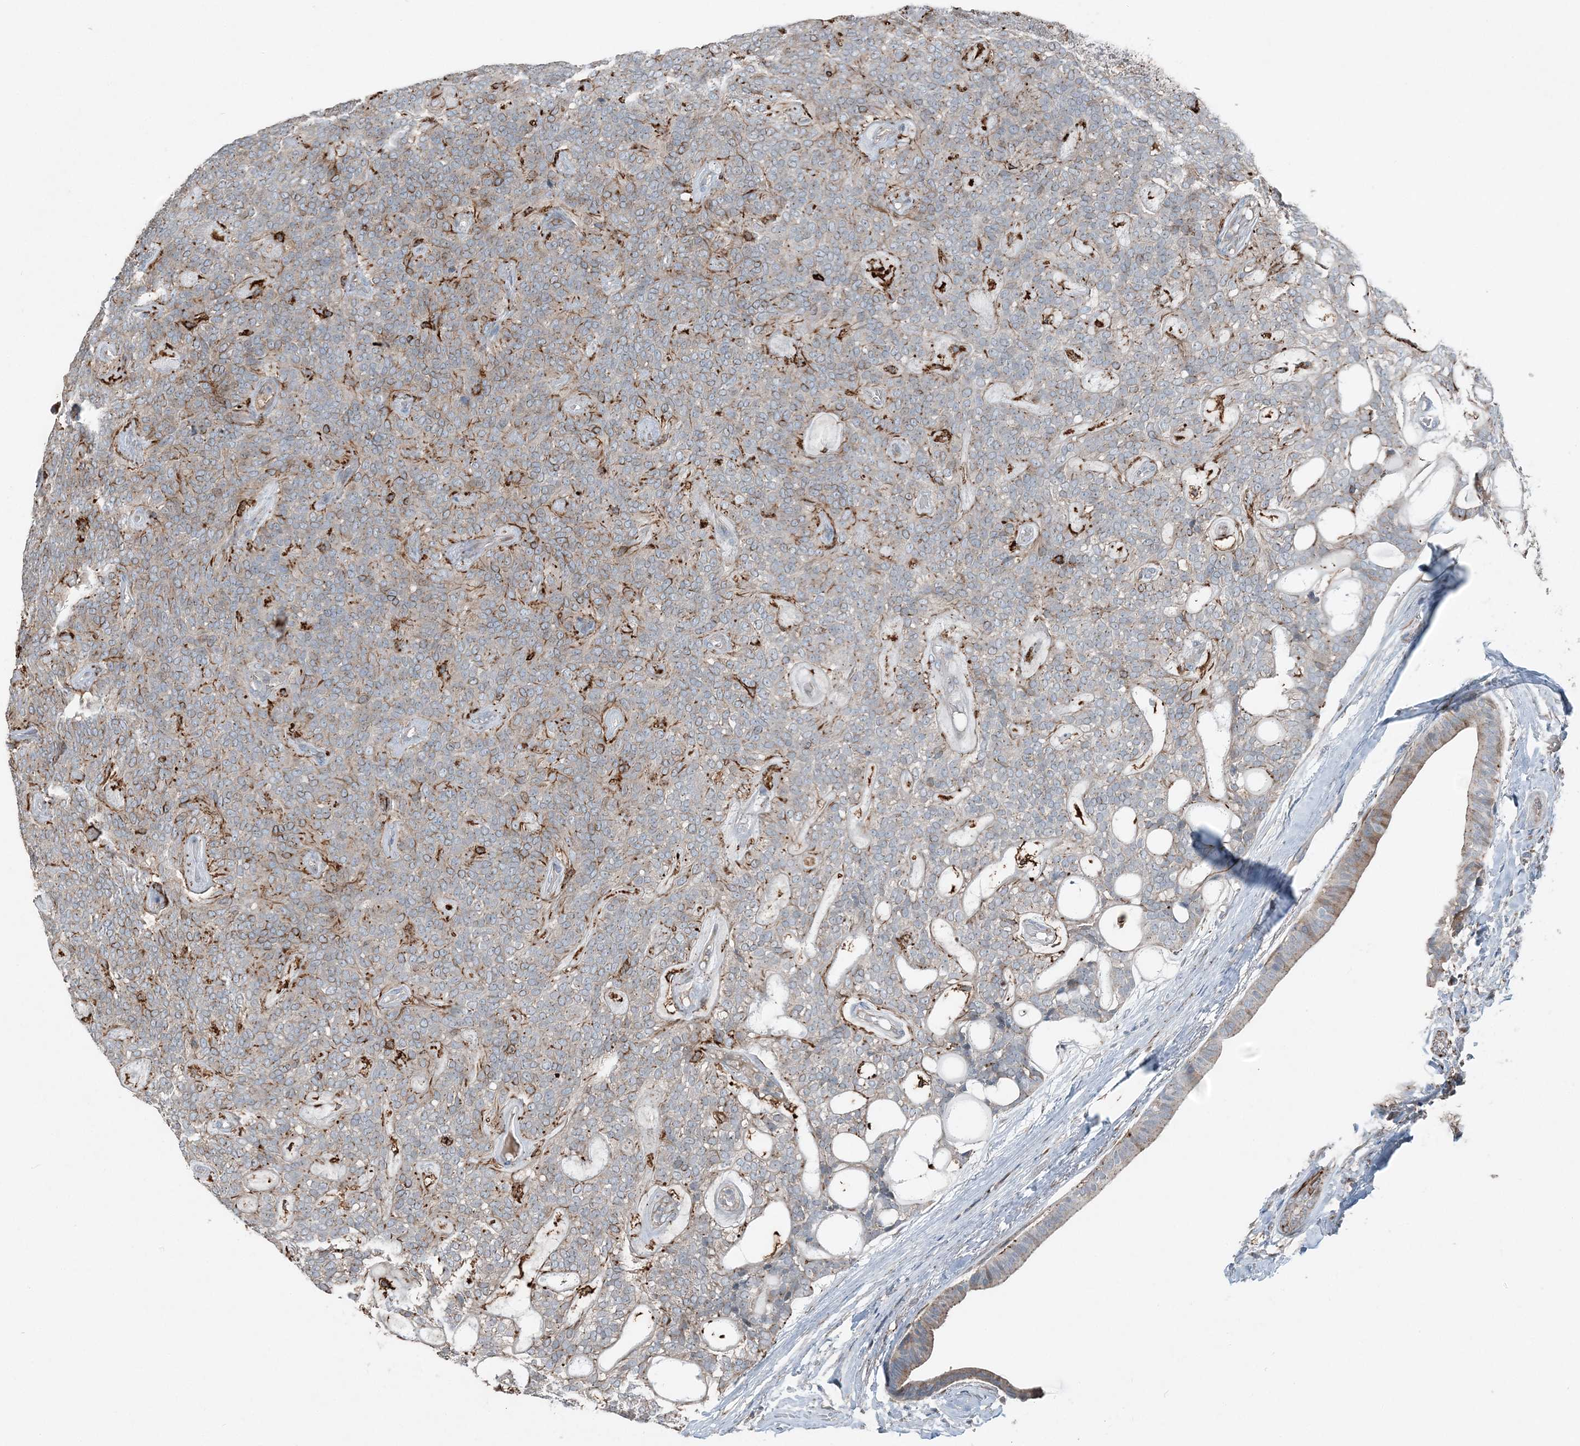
{"staining": {"intensity": "moderate", "quantity": "<25%", "location": "cytoplasmic/membranous"}, "tissue": "head and neck cancer", "cell_type": "Tumor cells", "image_type": "cancer", "snomed": [{"axis": "morphology", "description": "Adenocarcinoma, NOS"}, {"axis": "topography", "description": "Head-Neck"}], "caption": "The photomicrograph exhibits a brown stain indicating the presence of a protein in the cytoplasmic/membranous of tumor cells in adenocarcinoma (head and neck).", "gene": "KY", "patient": {"sex": "male", "age": 66}}